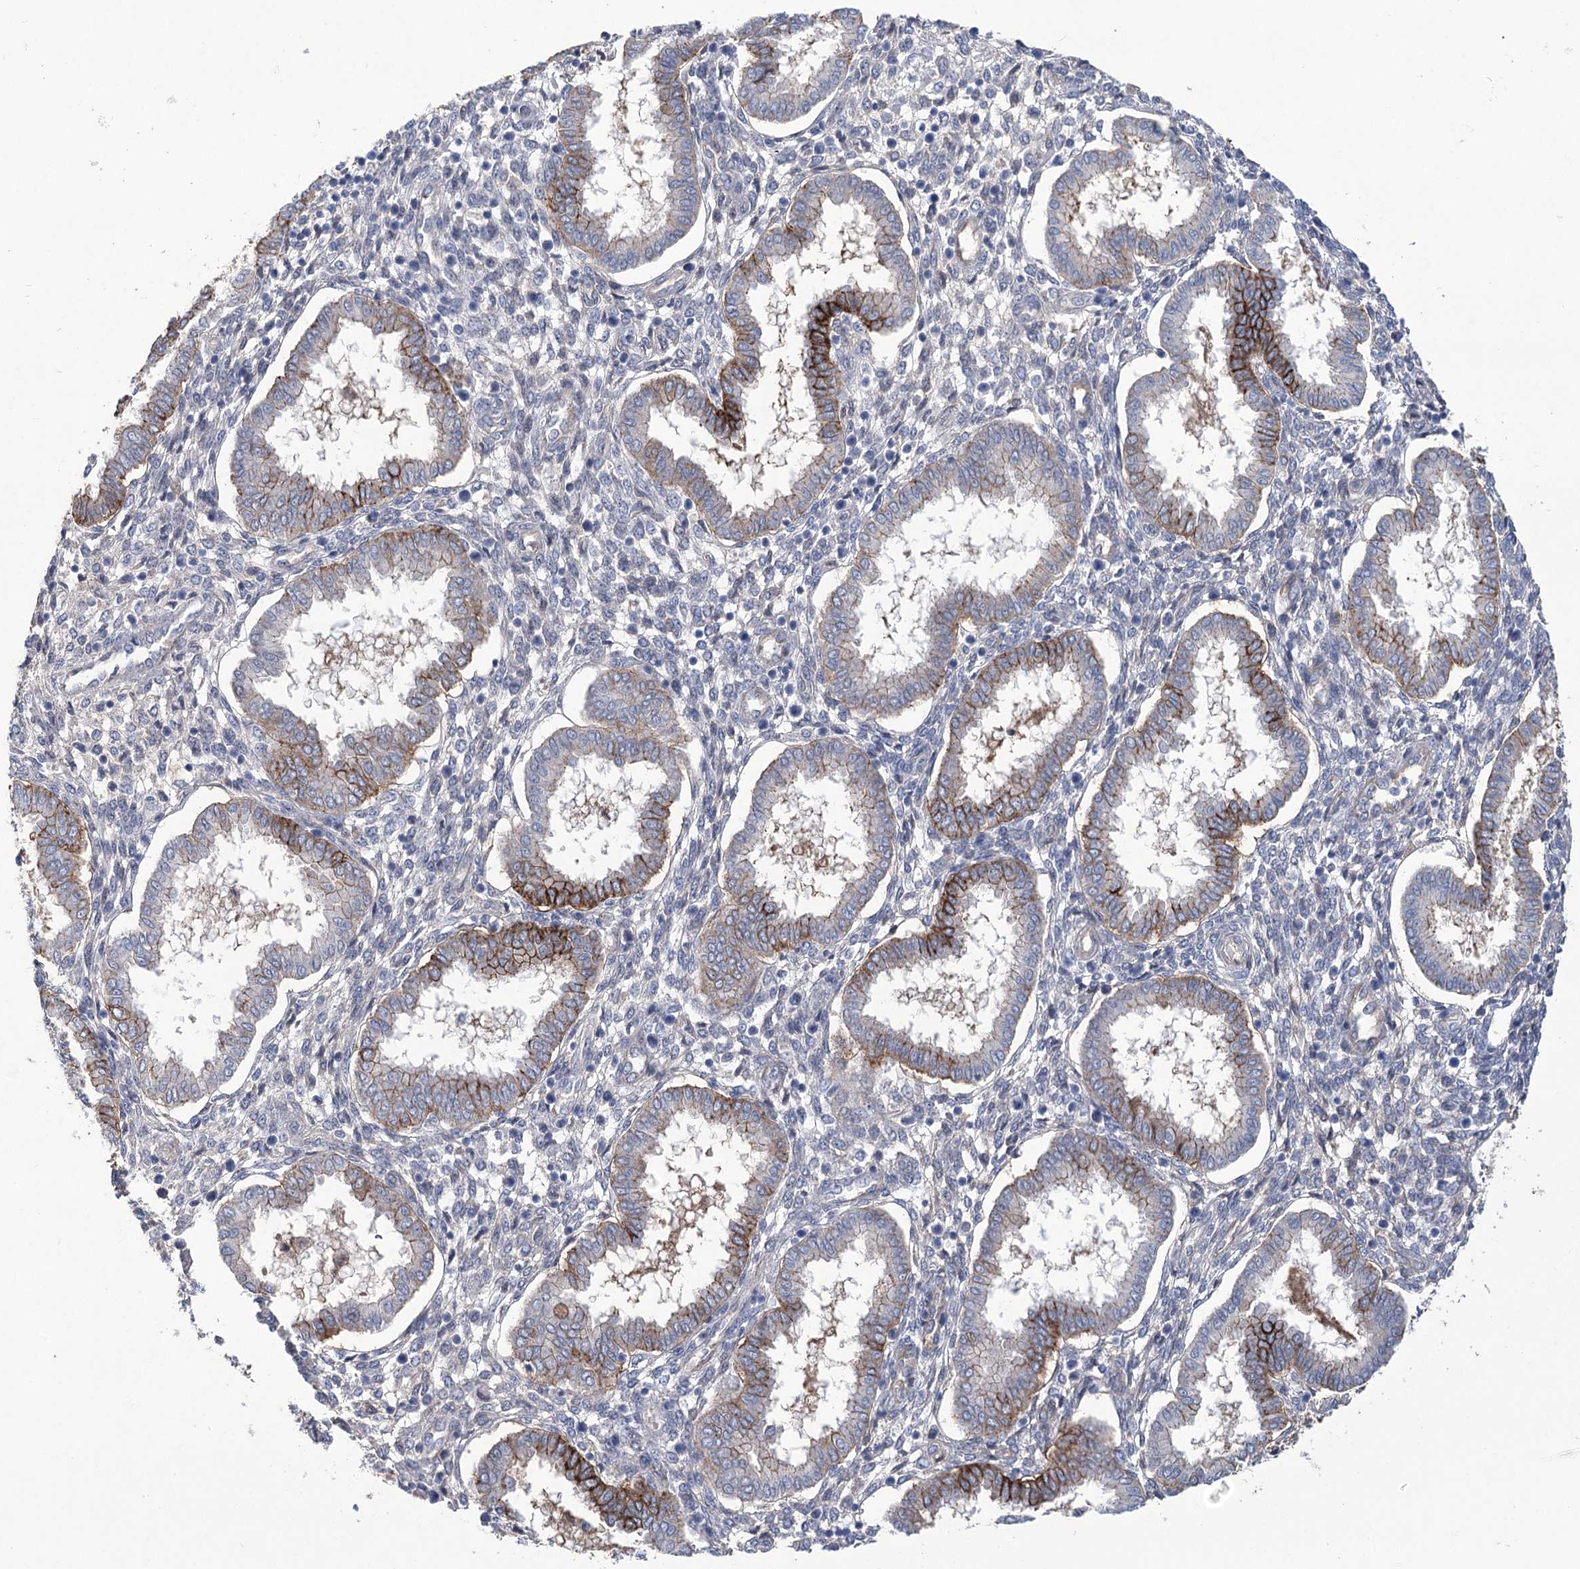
{"staining": {"intensity": "negative", "quantity": "none", "location": "none"}, "tissue": "endometrium", "cell_type": "Cells in endometrial stroma", "image_type": "normal", "snomed": [{"axis": "morphology", "description": "Normal tissue, NOS"}, {"axis": "topography", "description": "Endometrium"}], "caption": "Protein analysis of normal endometrium reveals no significant expression in cells in endometrial stroma. Nuclei are stained in blue.", "gene": "CEP164", "patient": {"sex": "female", "age": 24}}